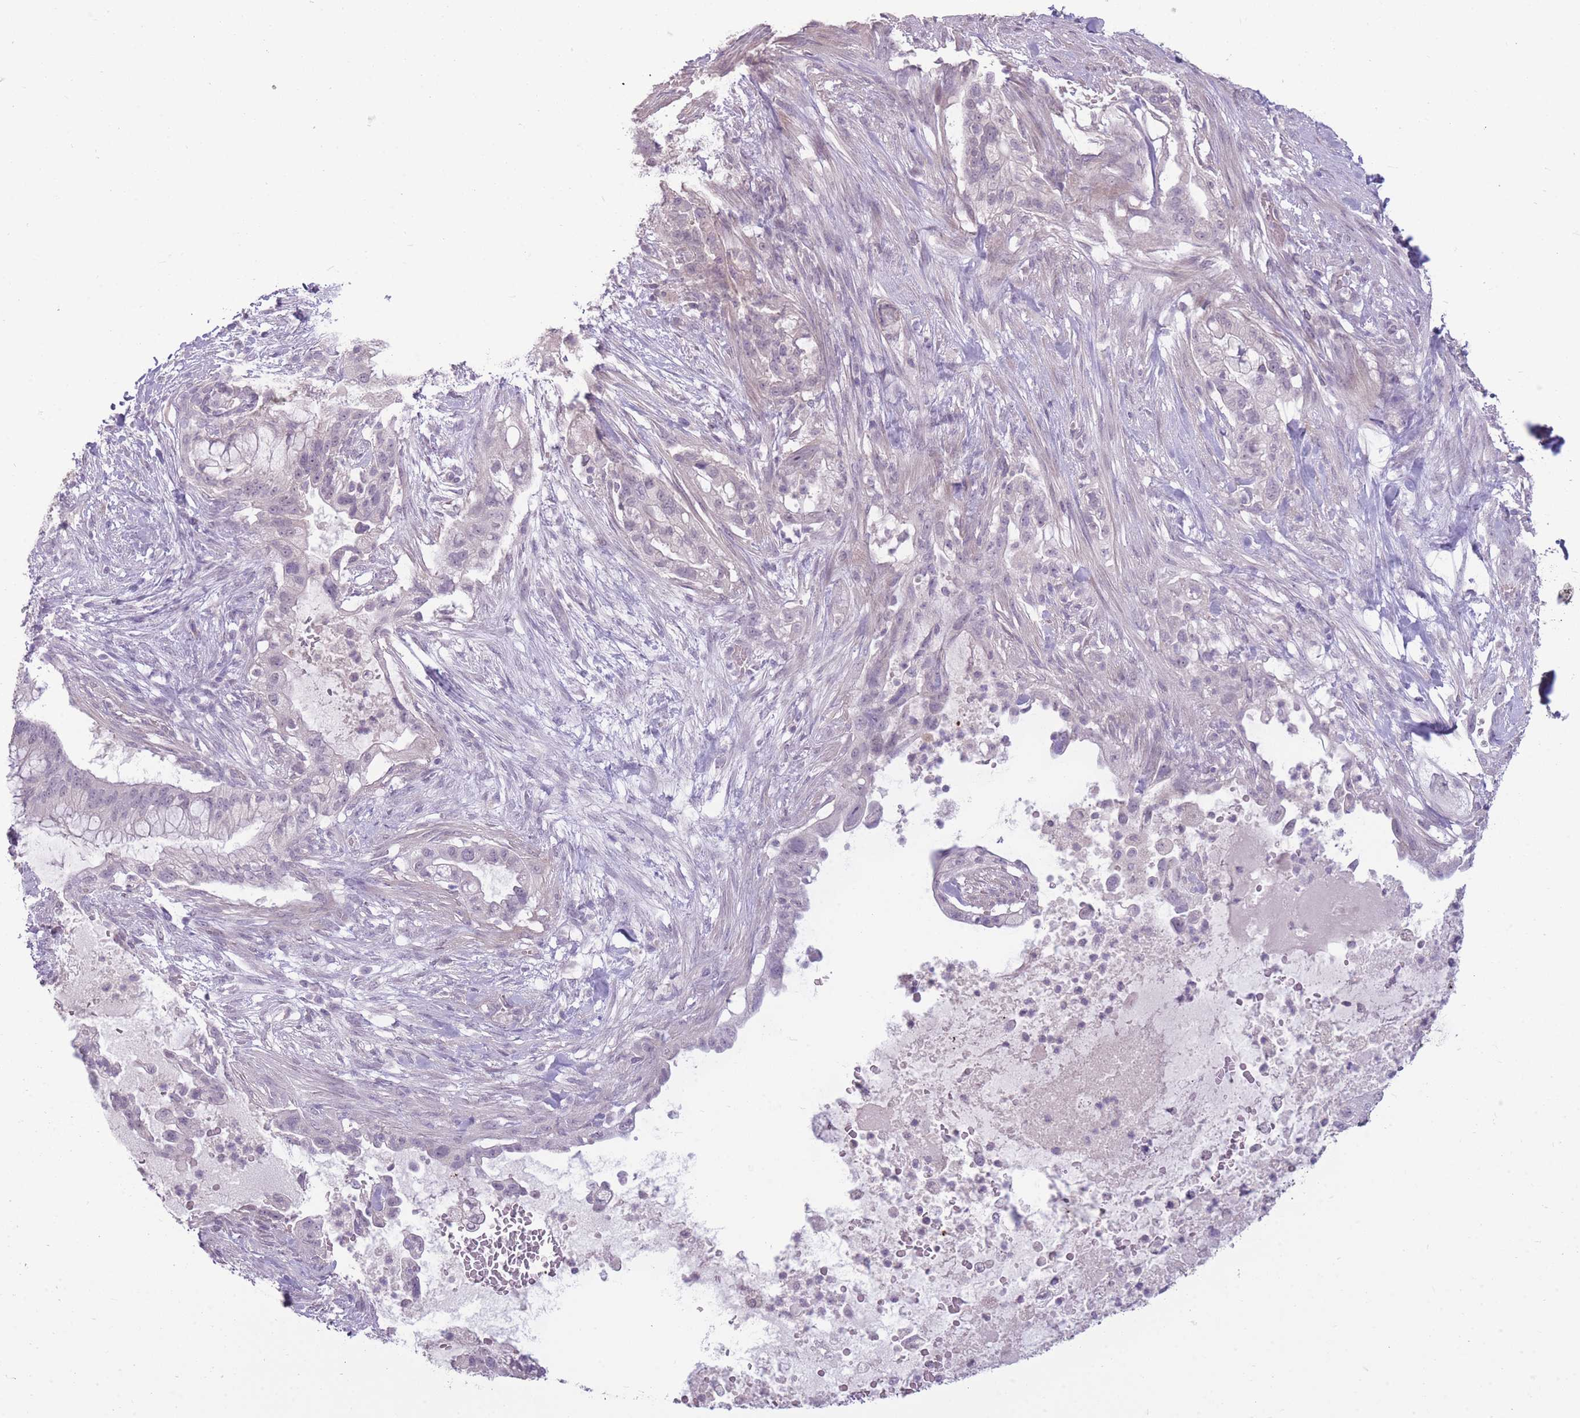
{"staining": {"intensity": "negative", "quantity": "none", "location": "none"}, "tissue": "pancreatic cancer", "cell_type": "Tumor cells", "image_type": "cancer", "snomed": [{"axis": "morphology", "description": "Adenocarcinoma, NOS"}, {"axis": "topography", "description": "Pancreas"}], "caption": "Photomicrograph shows no protein positivity in tumor cells of pancreatic adenocarcinoma tissue. The staining was performed using DAB (3,3'-diaminobenzidine) to visualize the protein expression in brown, while the nuclei were stained in blue with hematoxylin (Magnification: 20x).", "gene": "ZBTB24", "patient": {"sex": "male", "age": 44}}